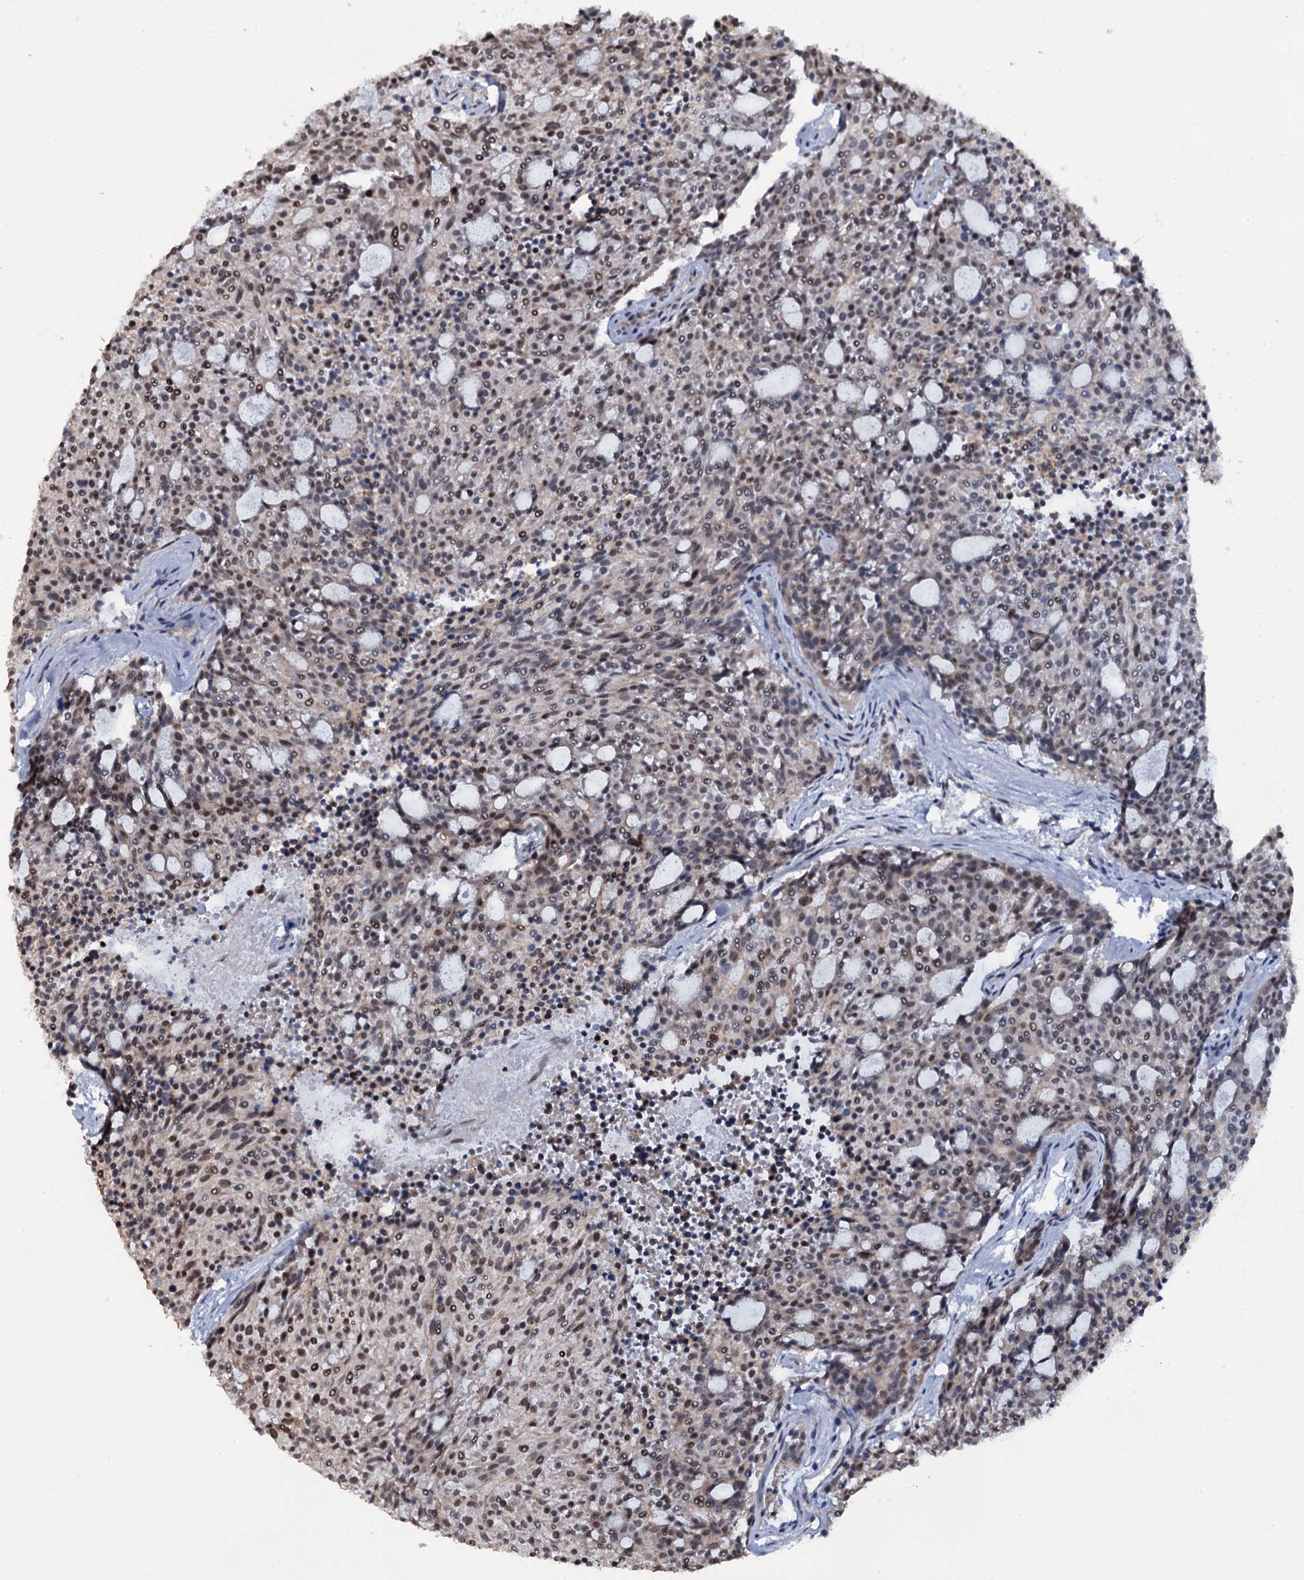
{"staining": {"intensity": "moderate", "quantity": "<25%", "location": "nuclear"}, "tissue": "carcinoid", "cell_type": "Tumor cells", "image_type": "cancer", "snomed": [{"axis": "morphology", "description": "Carcinoid, malignant, NOS"}, {"axis": "topography", "description": "Pancreas"}], "caption": "A high-resolution photomicrograph shows IHC staining of malignant carcinoid, which shows moderate nuclear positivity in approximately <25% of tumor cells.", "gene": "SH2D4B", "patient": {"sex": "female", "age": 54}}